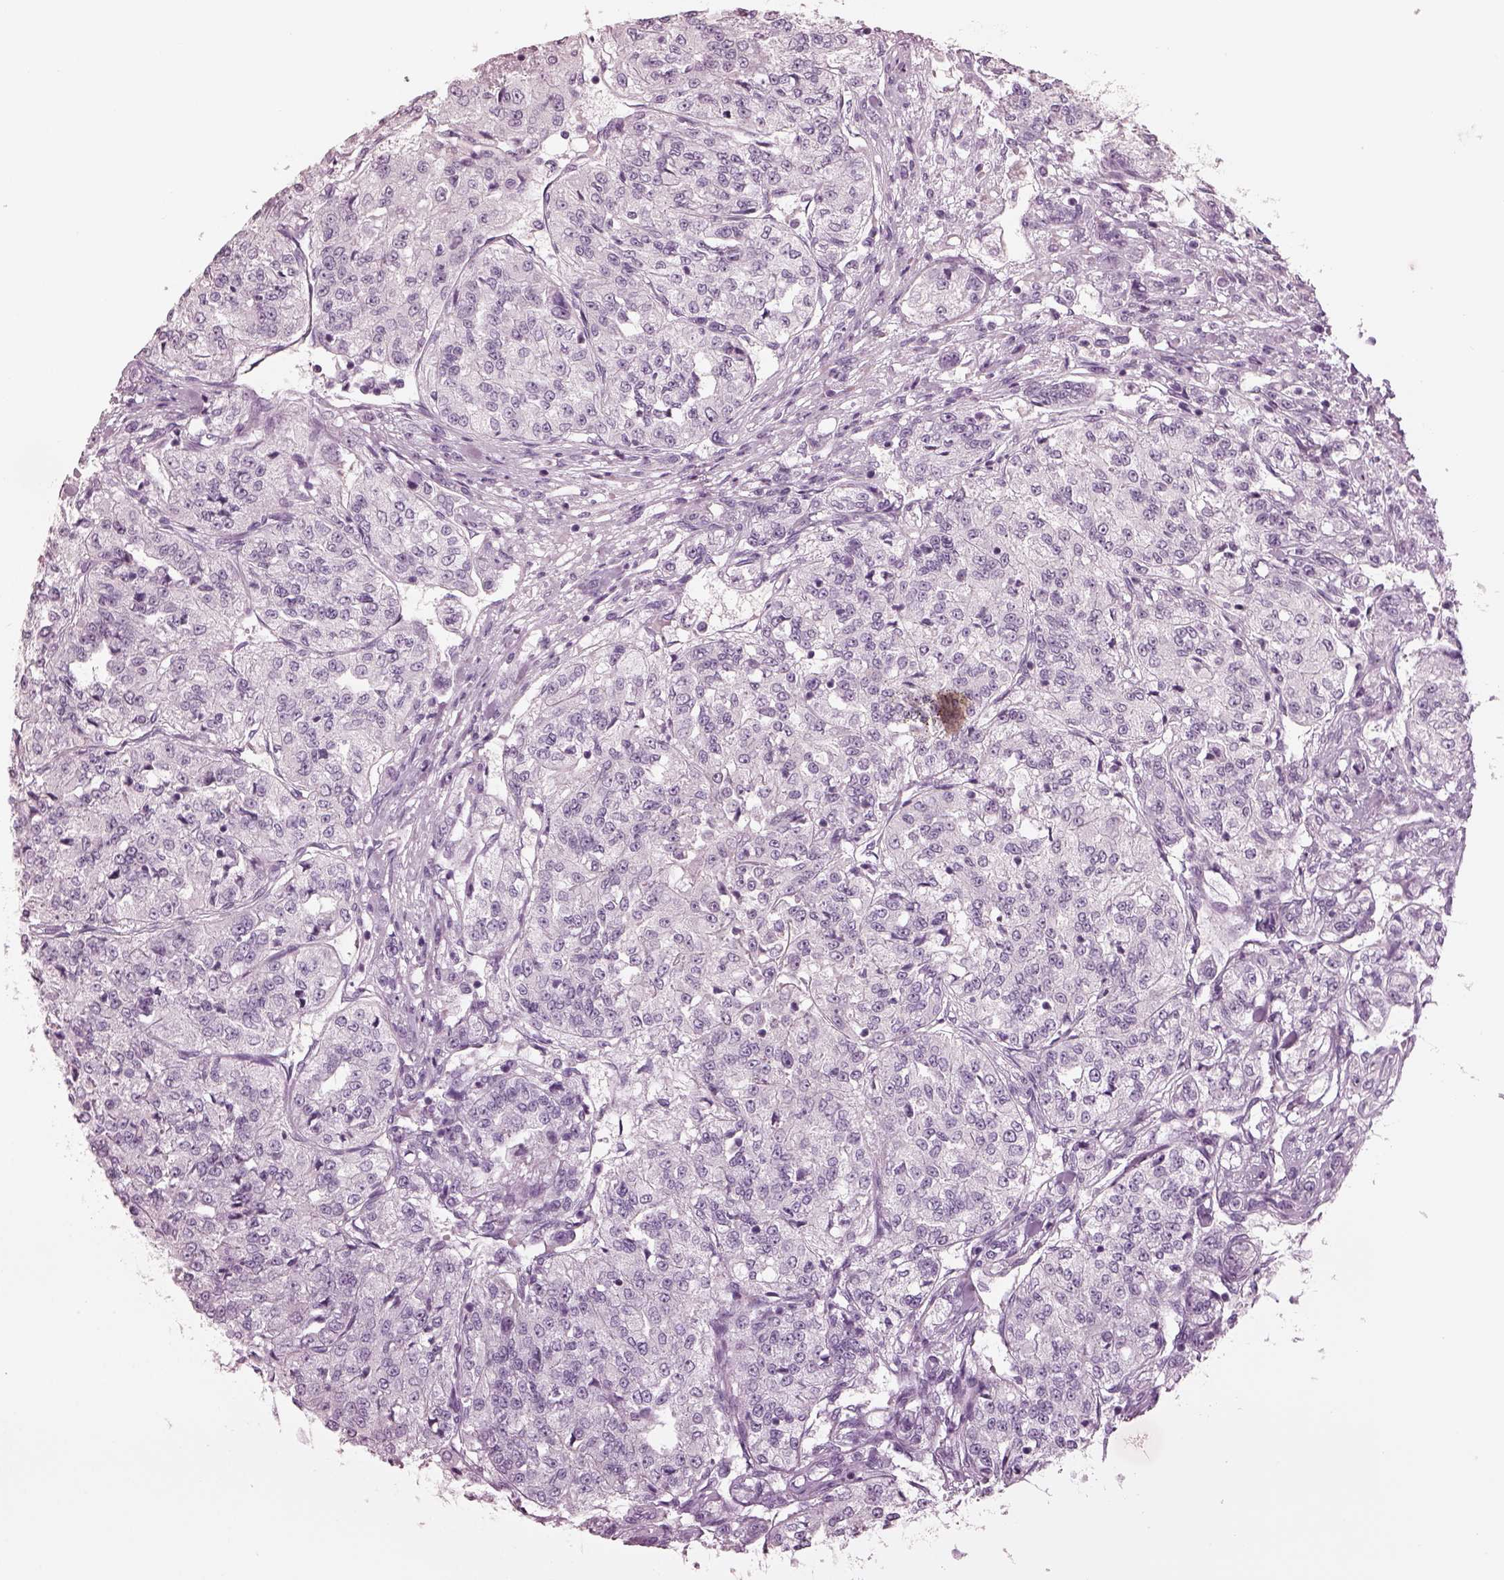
{"staining": {"intensity": "negative", "quantity": "none", "location": "none"}, "tissue": "renal cancer", "cell_type": "Tumor cells", "image_type": "cancer", "snomed": [{"axis": "morphology", "description": "Adenocarcinoma, NOS"}, {"axis": "topography", "description": "Kidney"}], "caption": "Tumor cells show no significant protein positivity in adenocarcinoma (renal). (DAB immunohistochemistry (IHC), high magnification).", "gene": "CSH1", "patient": {"sex": "female", "age": 63}}